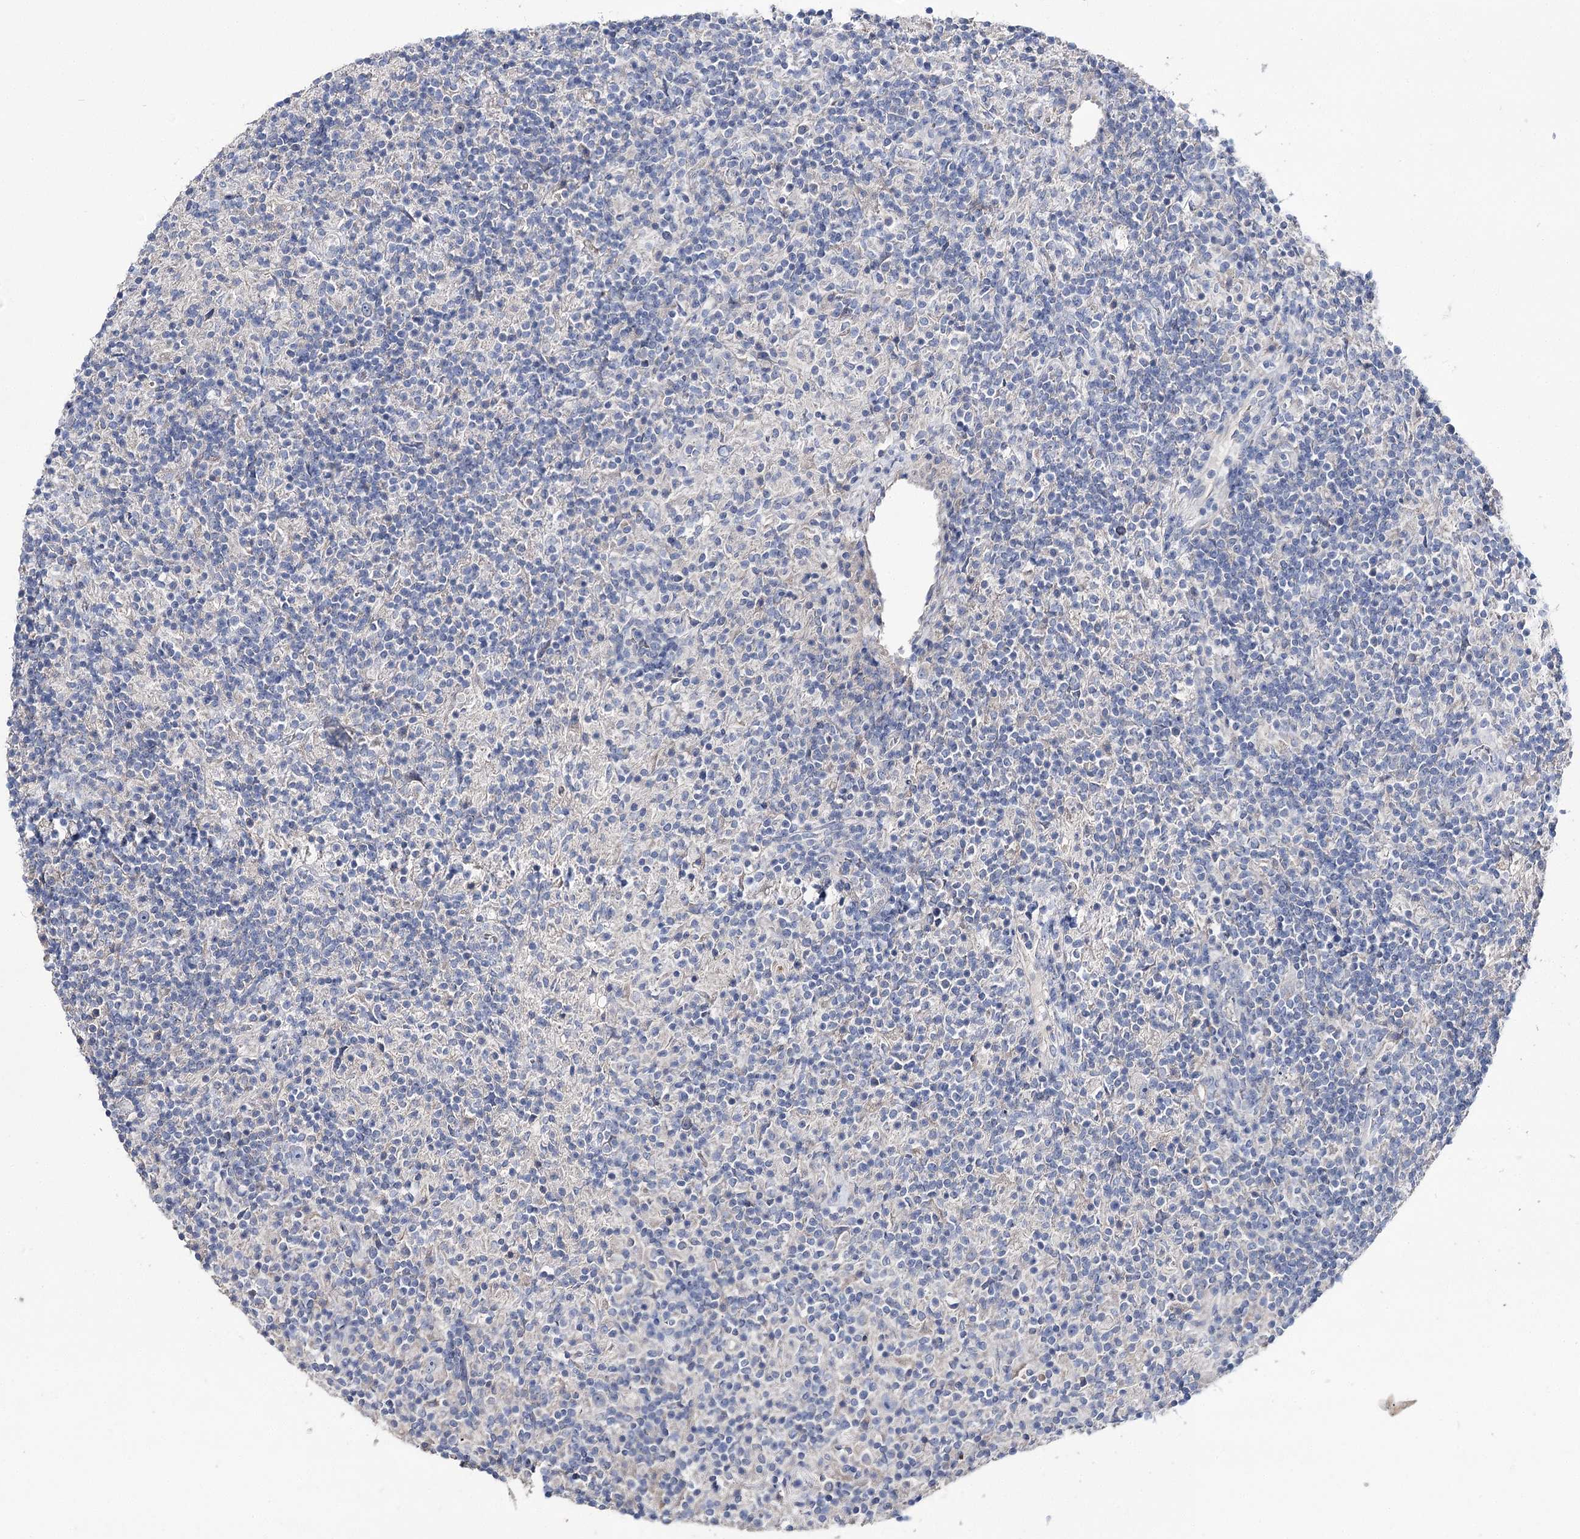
{"staining": {"intensity": "negative", "quantity": "none", "location": "none"}, "tissue": "lymphoma", "cell_type": "Tumor cells", "image_type": "cancer", "snomed": [{"axis": "morphology", "description": "Hodgkin's disease, NOS"}, {"axis": "topography", "description": "Lymph node"}], "caption": "The photomicrograph reveals no staining of tumor cells in lymphoma. (IHC, brightfield microscopy, high magnification).", "gene": "NRAP", "patient": {"sex": "male", "age": 70}}